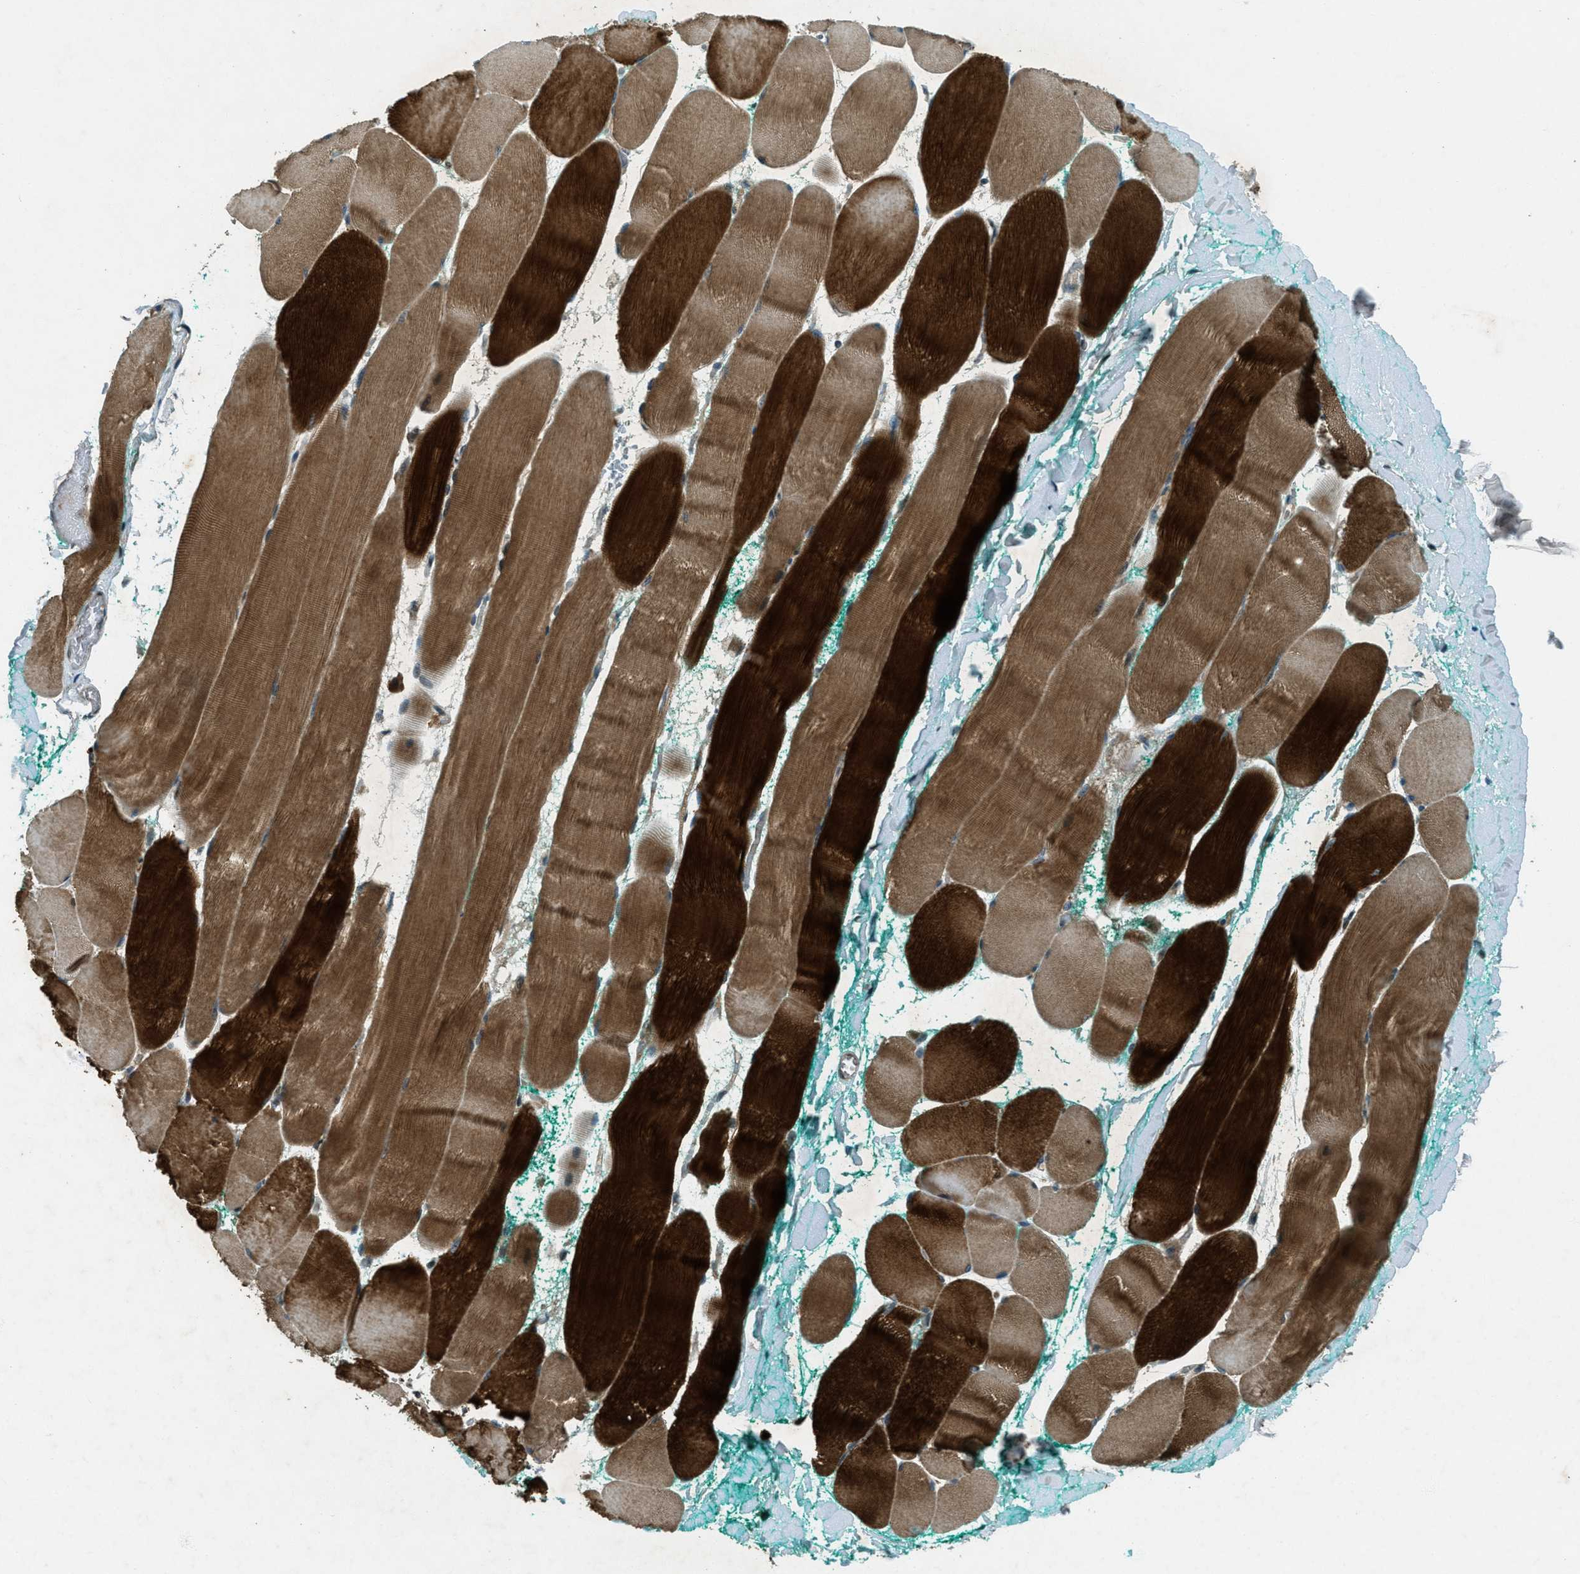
{"staining": {"intensity": "strong", "quantity": ">75%", "location": "cytoplasmic/membranous"}, "tissue": "skeletal muscle", "cell_type": "Myocytes", "image_type": "normal", "snomed": [{"axis": "morphology", "description": "Normal tissue, NOS"}, {"axis": "morphology", "description": "Squamous cell carcinoma, NOS"}, {"axis": "topography", "description": "Skeletal muscle"}], "caption": "High-power microscopy captured an immunohistochemistry (IHC) photomicrograph of benign skeletal muscle, revealing strong cytoplasmic/membranous staining in about >75% of myocytes. (DAB = brown stain, brightfield microscopy at high magnification).", "gene": "STK11", "patient": {"sex": "male", "age": 51}}